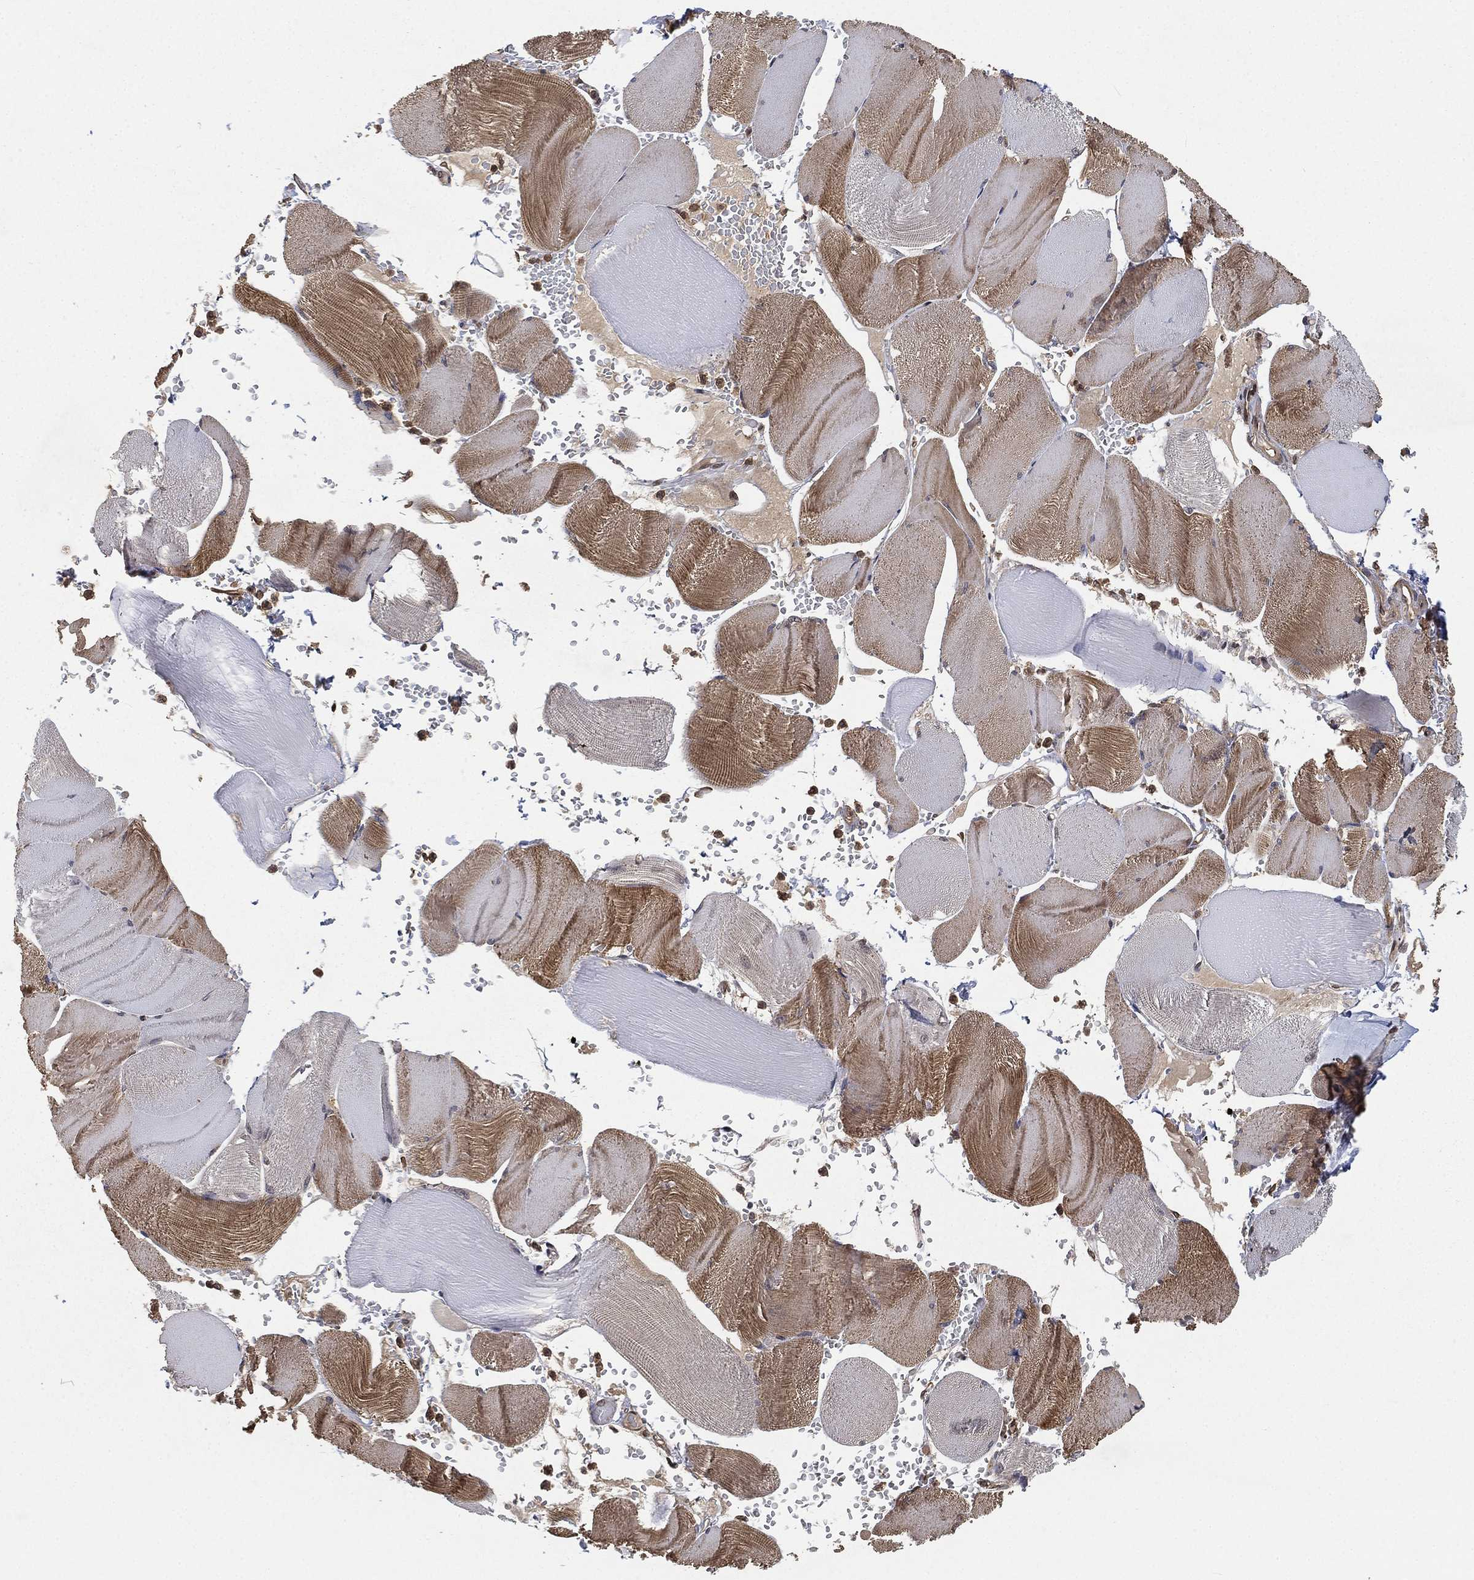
{"staining": {"intensity": "moderate", "quantity": "25%-75%", "location": "cytoplasmic/membranous"}, "tissue": "skeletal muscle", "cell_type": "Myocytes", "image_type": "normal", "snomed": [{"axis": "morphology", "description": "Normal tissue, NOS"}, {"axis": "topography", "description": "Skeletal muscle"}], "caption": "An immunohistochemistry (IHC) micrograph of unremarkable tissue is shown. Protein staining in brown labels moderate cytoplasmic/membranous positivity in skeletal muscle within myocytes.", "gene": "UBA5", "patient": {"sex": "male", "age": 56}}